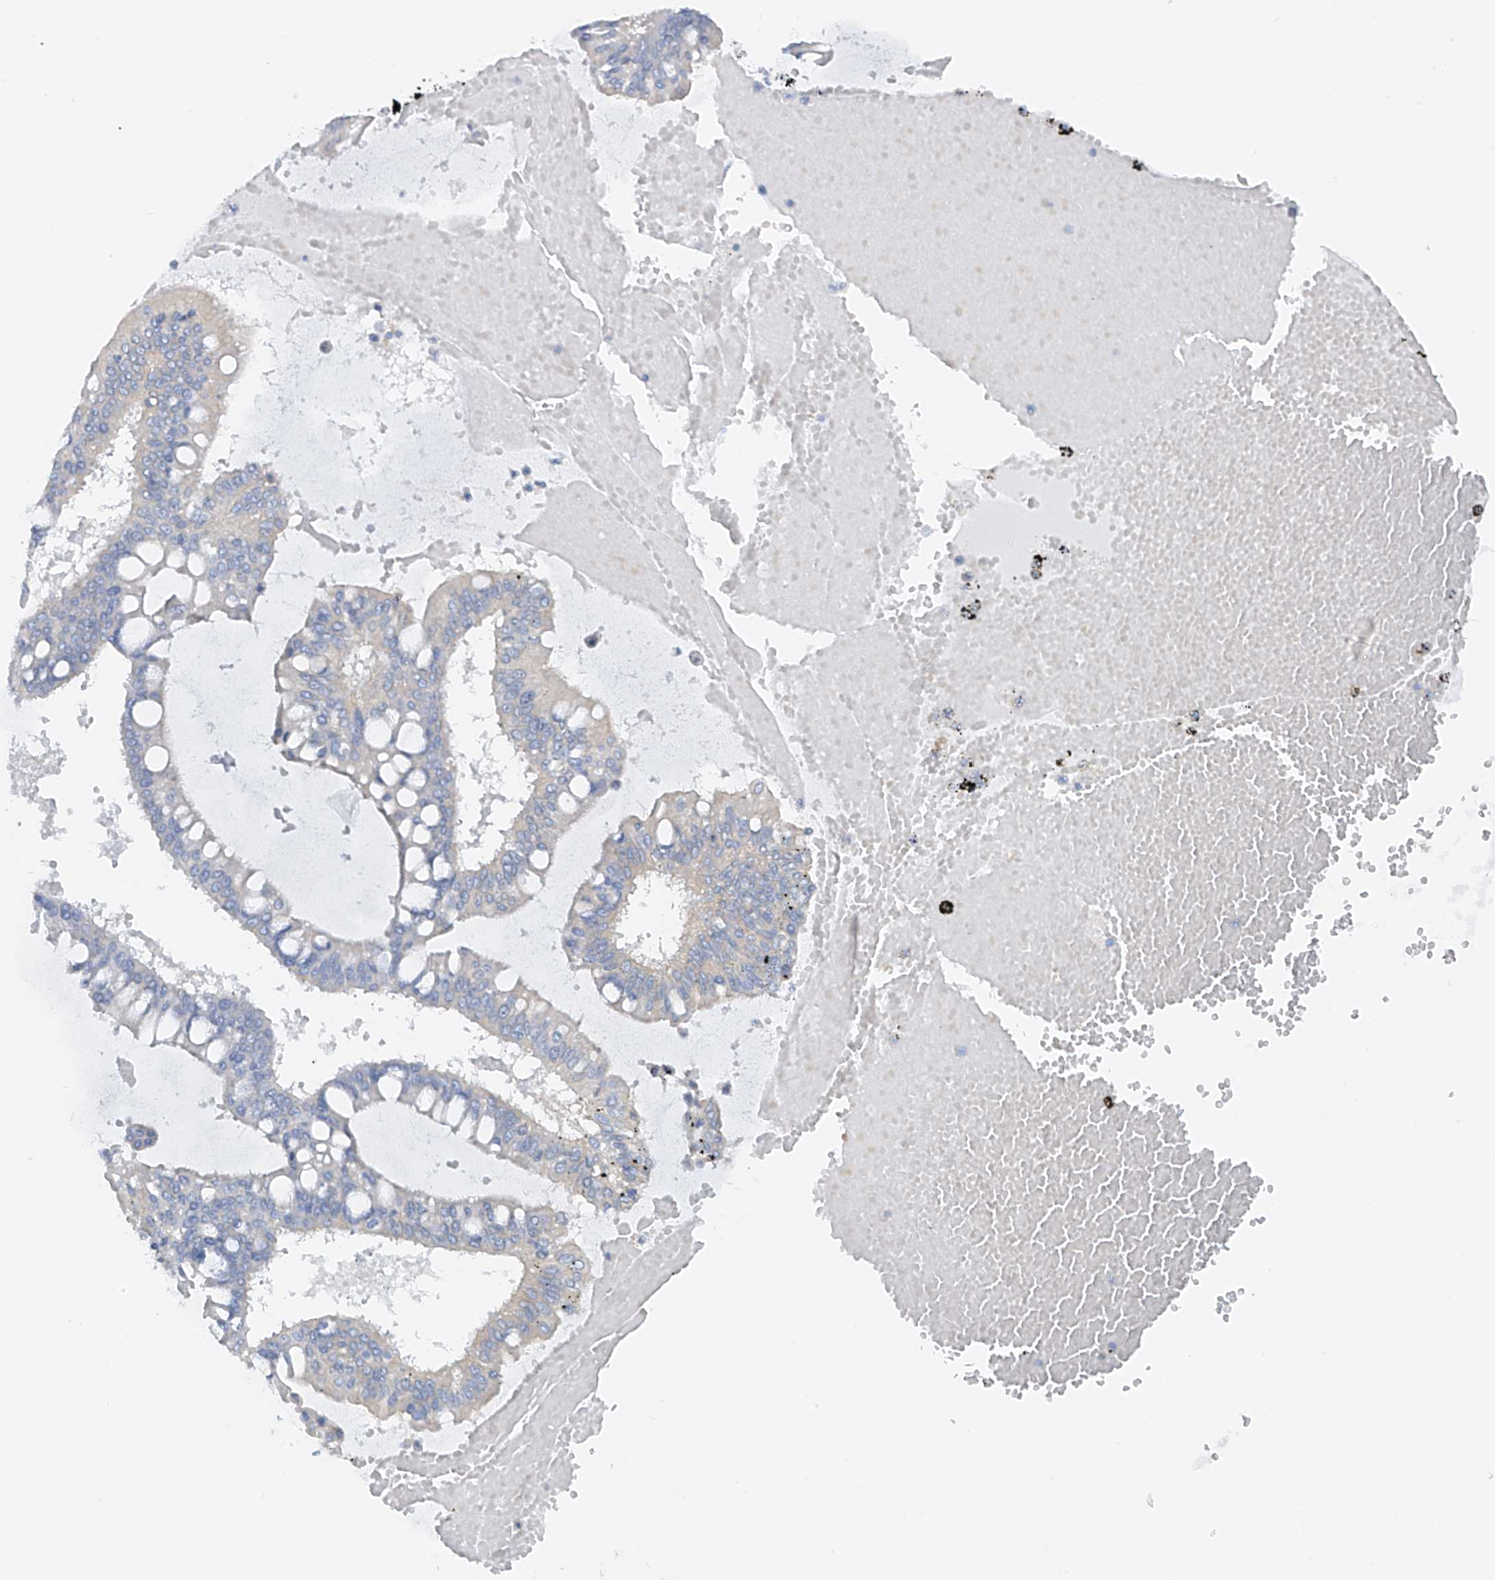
{"staining": {"intensity": "negative", "quantity": "none", "location": "none"}, "tissue": "ovarian cancer", "cell_type": "Tumor cells", "image_type": "cancer", "snomed": [{"axis": "morphology", "description": "Cystadenocarcinoma, mucinous, NOS"}, {"axis": "topography", "description": "Ovary"}], "caption": "Mucinous cystadenocarcinoma (ovarian) was stained to show a protein in brown. There is no significant staining in tumor cells.", "gene": "POMGNT2", "patient": {"sex": "female", "age": 73}}